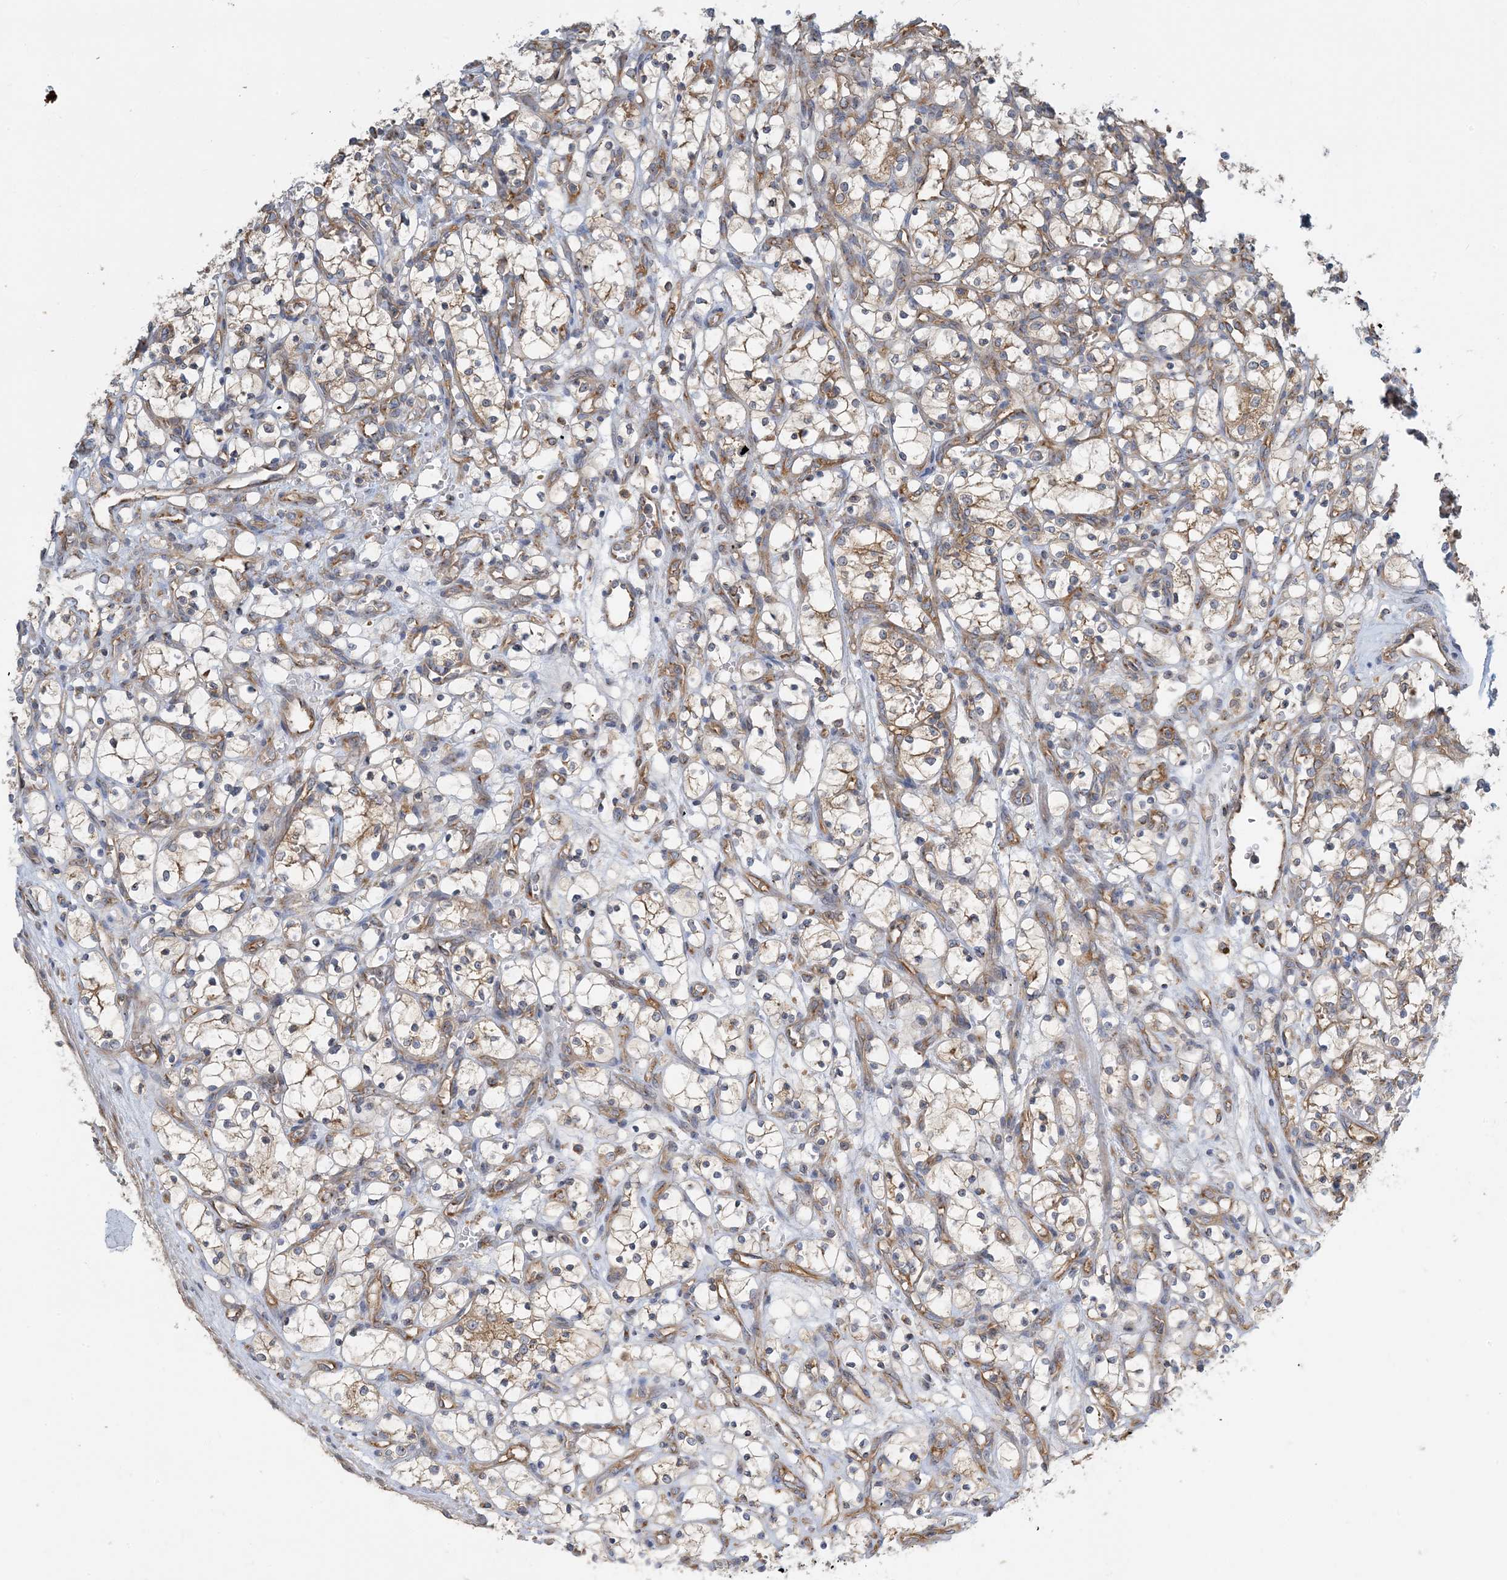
{"staining": {"intensity": "moderate", "quantity": "25%-75%", "location": "cytoplasmic/membranous"}, "tissue": "renal cancer", "cell_type": "Tumor cells", "image_type": "cancer", "snomed": [{"axis": "morphology", "description": "Adenocarcinoma, NOS"}, {"axis": "topography", "description": "Kidney"}], "caption": "Renal adenocarcinoma stained with IHC demonstrates moderate cytoplasmic/membranous staining in about 25%-75% of tumor cells.", "gene": "SIDT1", "patient": {"sex": "female", "age": 69}}